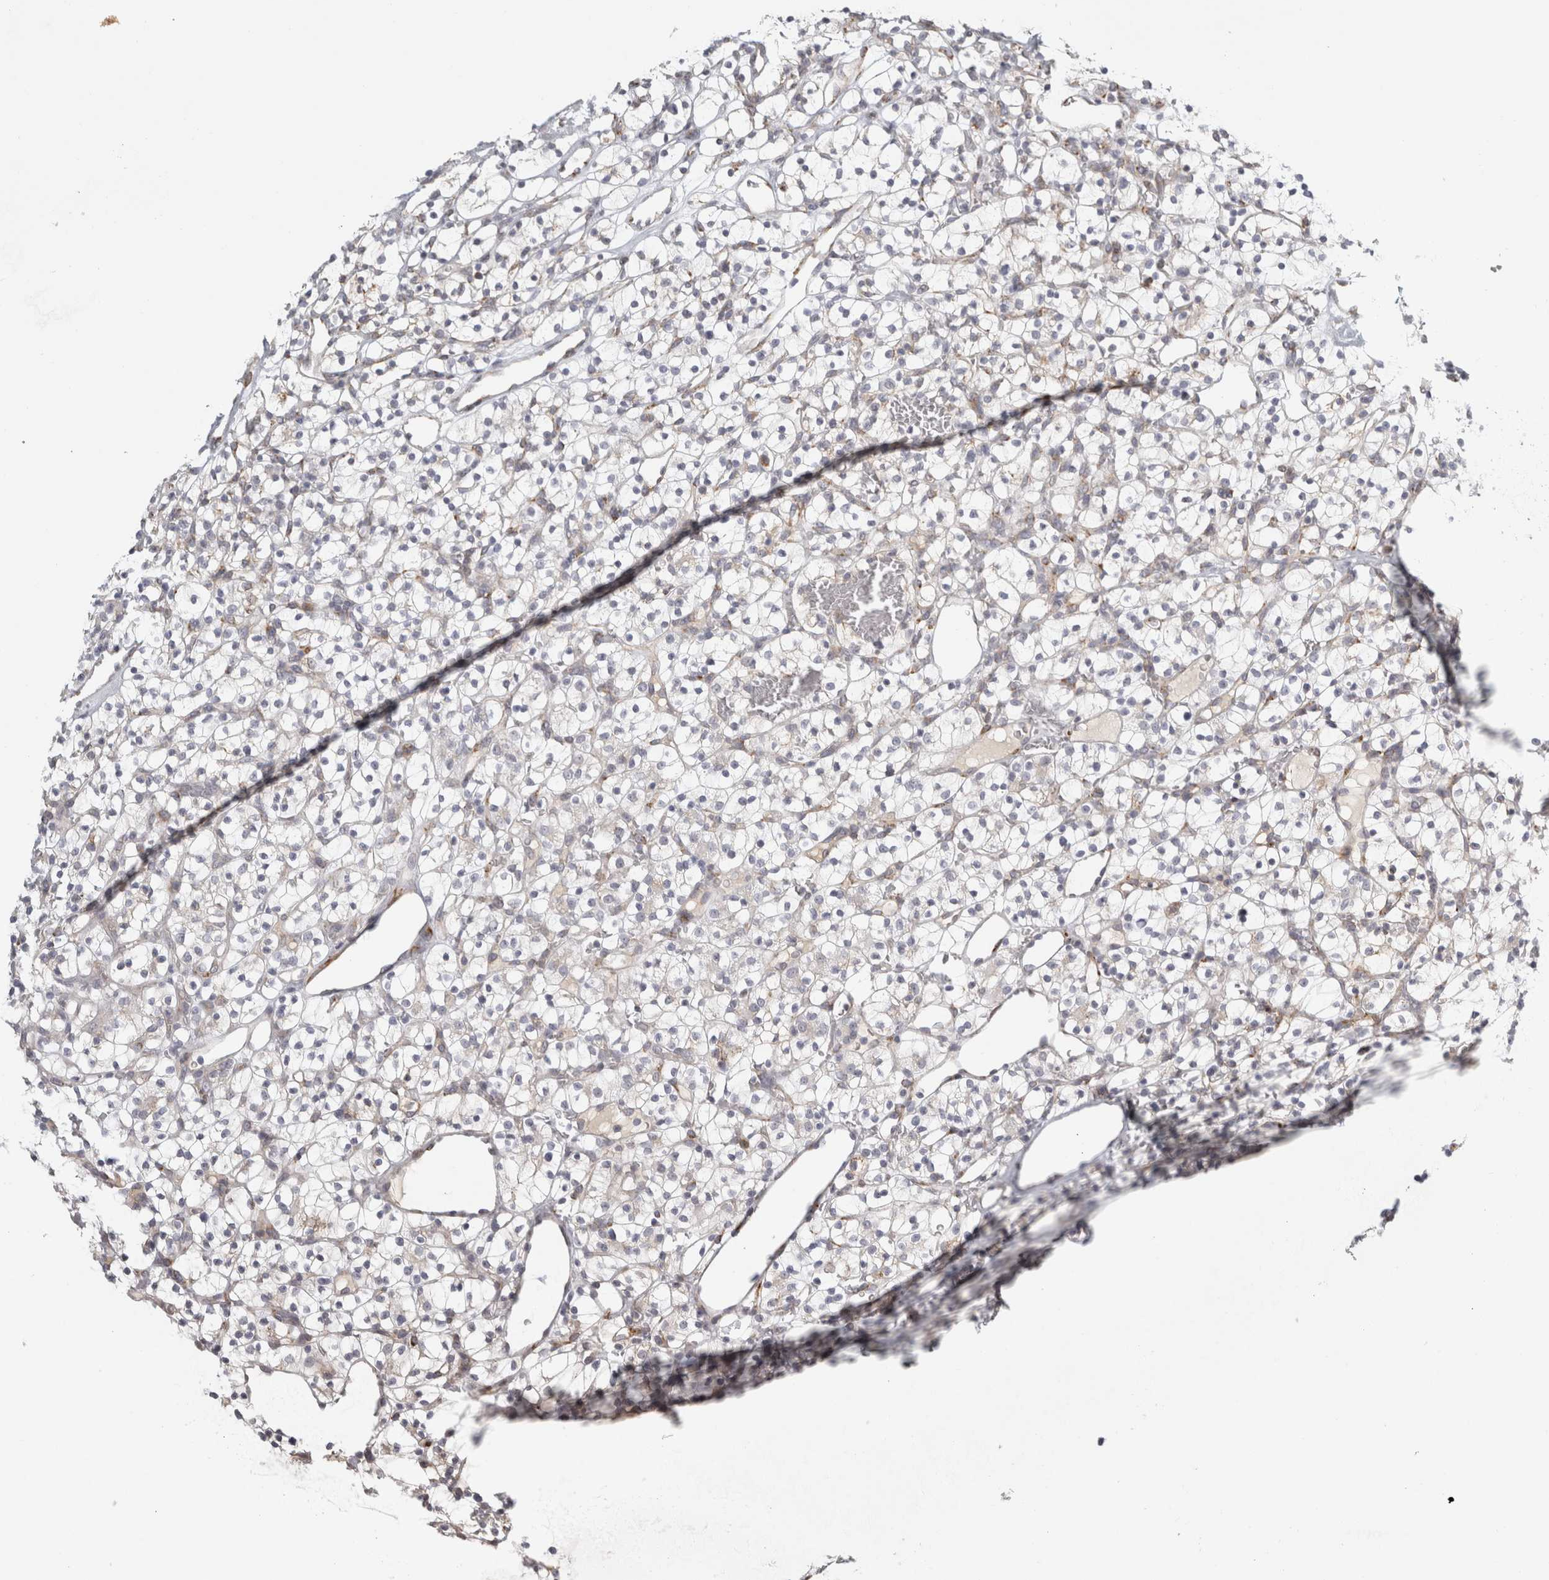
{"staining": {"intensity": "negative", "quantity": "none", "location": "none"}, "tissue": "renal cancer", "cell_type": "Tumor cells", "image_type": "cancer", "snomed": [{"axis": "morphology", "description": "Adenocarcinoma, NOS"}, {"axis": "topography", "description": "Kidney"}], "caption": "Tumor cells show no significant protein staining in renal adenocarcinoma.", "gene": "OSTN", "patient": {"sex": "female", "age": 57}}